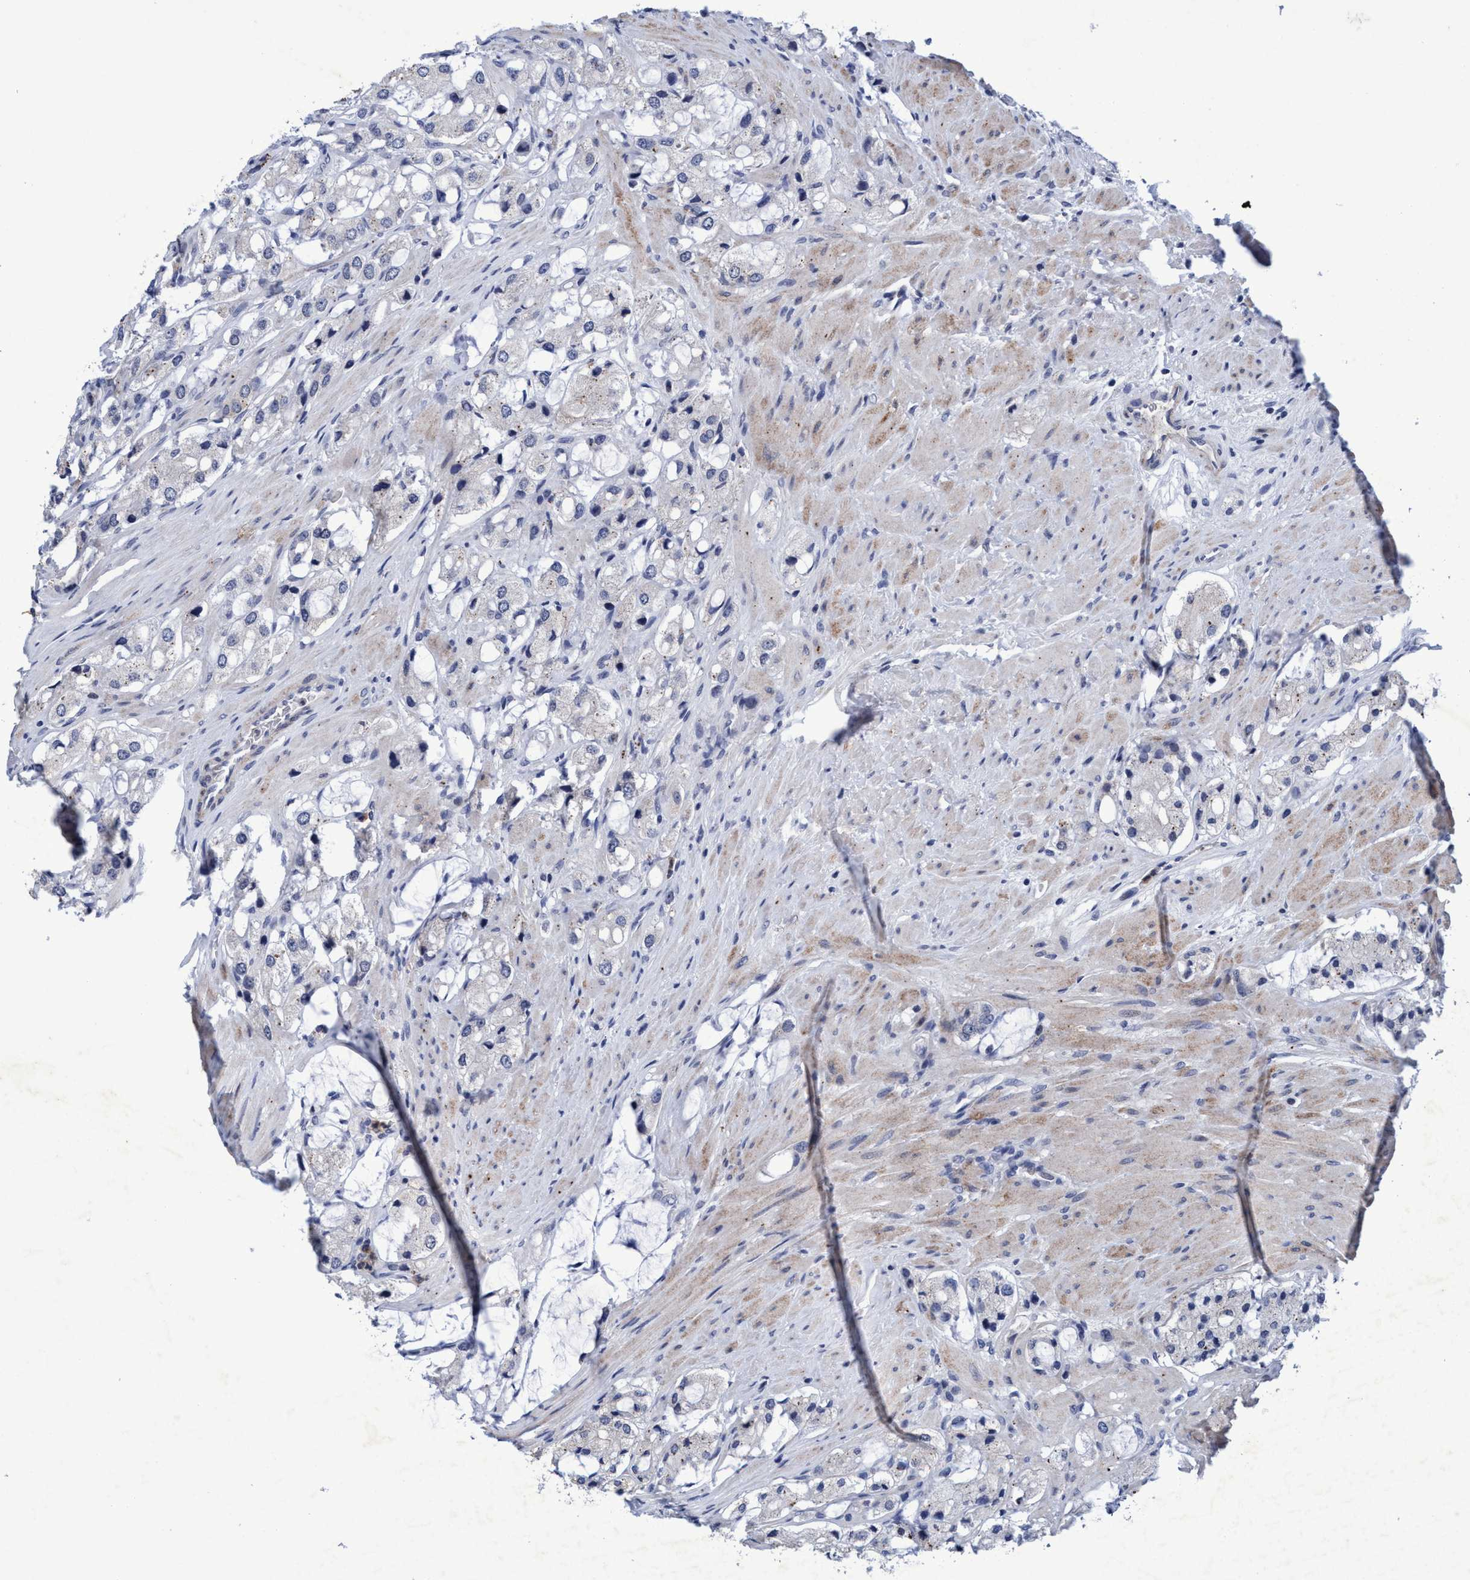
{"staining": {"intensity": "negative", "quantity": "none", "location": "none"}, "tissue": "prostate cancer", "cell_type": "Tumor cells", "image_type": "cancer", "snomed": [{"axis": "morphology", "description": "Adenocarcinoma, High grade"}, {"axis": "topography", "description": "Prostate"}], "caption": "High-grade adenocarcinoma (prostate) stained for a protein using IHC demonstrates no staining tumor cells.", "gene": "GRB14", "patient": {"sex": "male", "age": 65}}